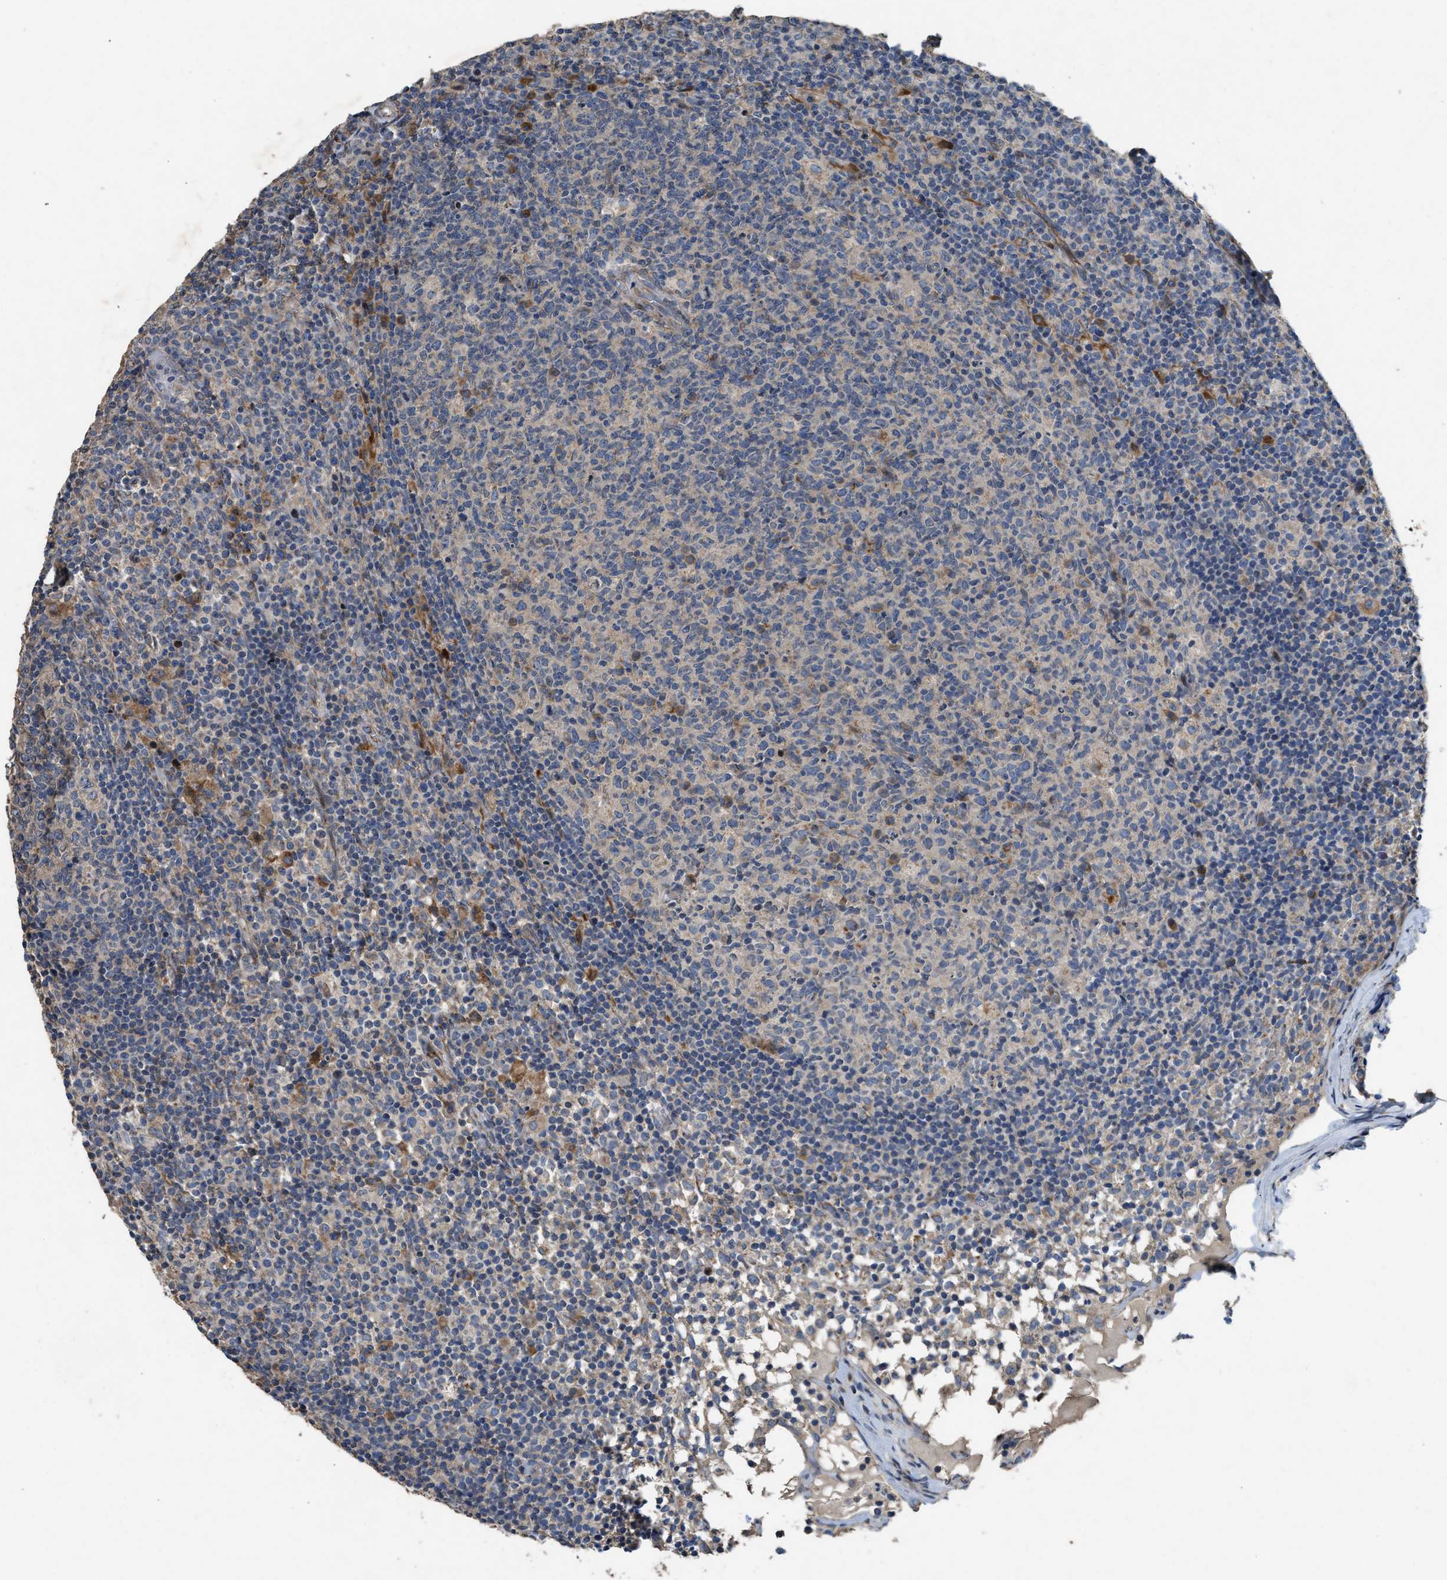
{"staining": {"intensity": "moderate", "quantity": "<25%", "location": "cytoplasmic/membranous"}, "tissue": "lymph node", "cell_type": "Germinal center cells", "image_type": "normal", "snomed": [{"axis": "morphology", "description": "Normal tissue, NOS"}, {"axis": "morphology", "description": "Inflammation, NOS"}, {"axis": "topography", "description": "Lymph node"}], "caption": "This is a histology image of IHC staining of normal lymph node, which shows moderate positivity in the cytoplasmic/membranous of germinal center cells.", "gene": "TMEM150A", "patient": {"sex": "male", "age": 55}}